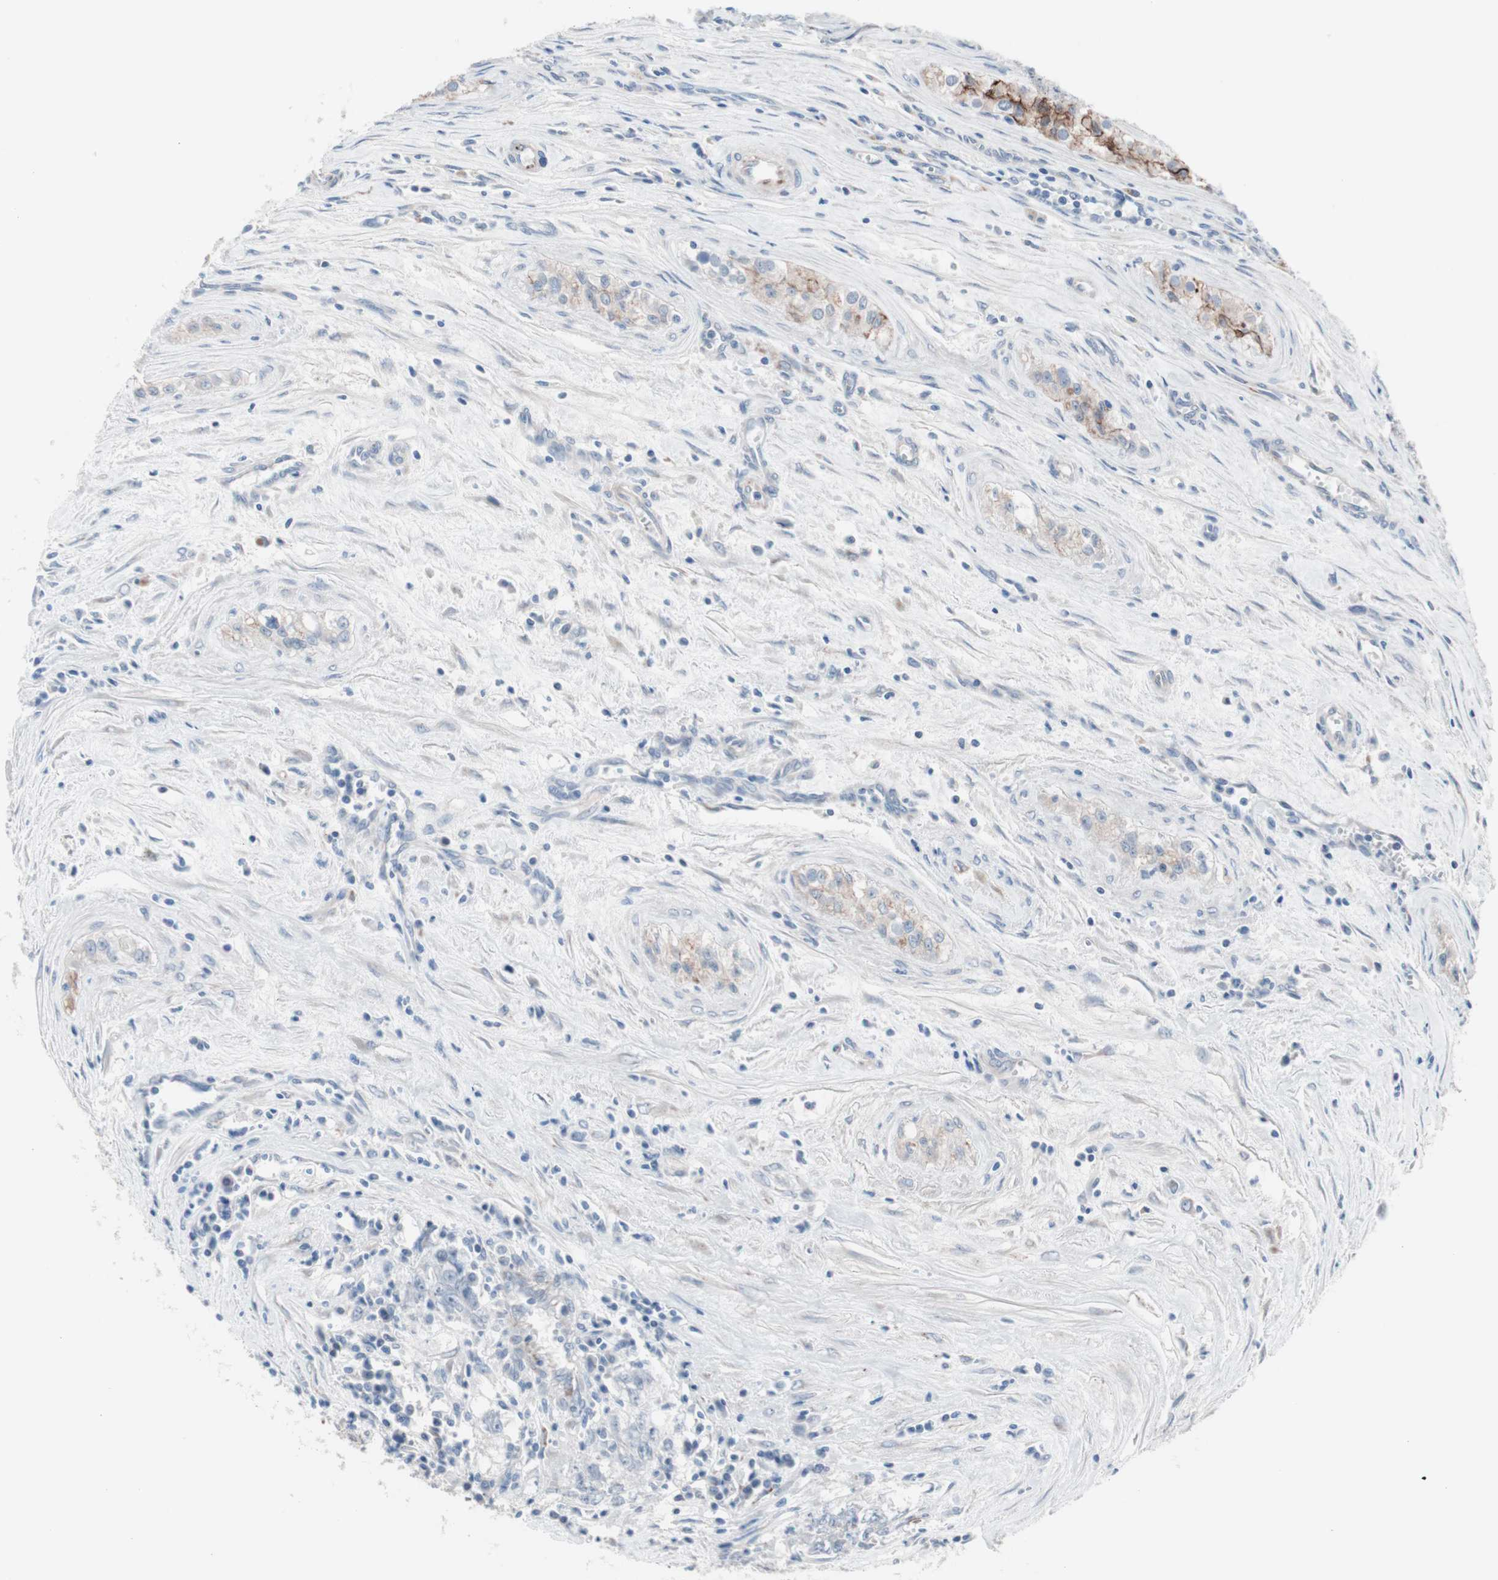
{"staining": {"intensity": "negative", "quantity": "none", "location": "none"}, "tissue": "testis cancer", "cell_type": "Tumor cells", "image_type": "cancer", "snomed": [{"axis": "morphology", "description": "Carcinoma, Embryonal, NOS"}, {"axis": "topography", "description": "Testis"}], "caption": "Immunohistochemical staining of testis embryonal carcinoma displays no significant staining in tumor cells. (IHC, brightfield microscopy, high magnification).", "gene": "ULBP1", "patient": {"sex": "male", "age": 28}}